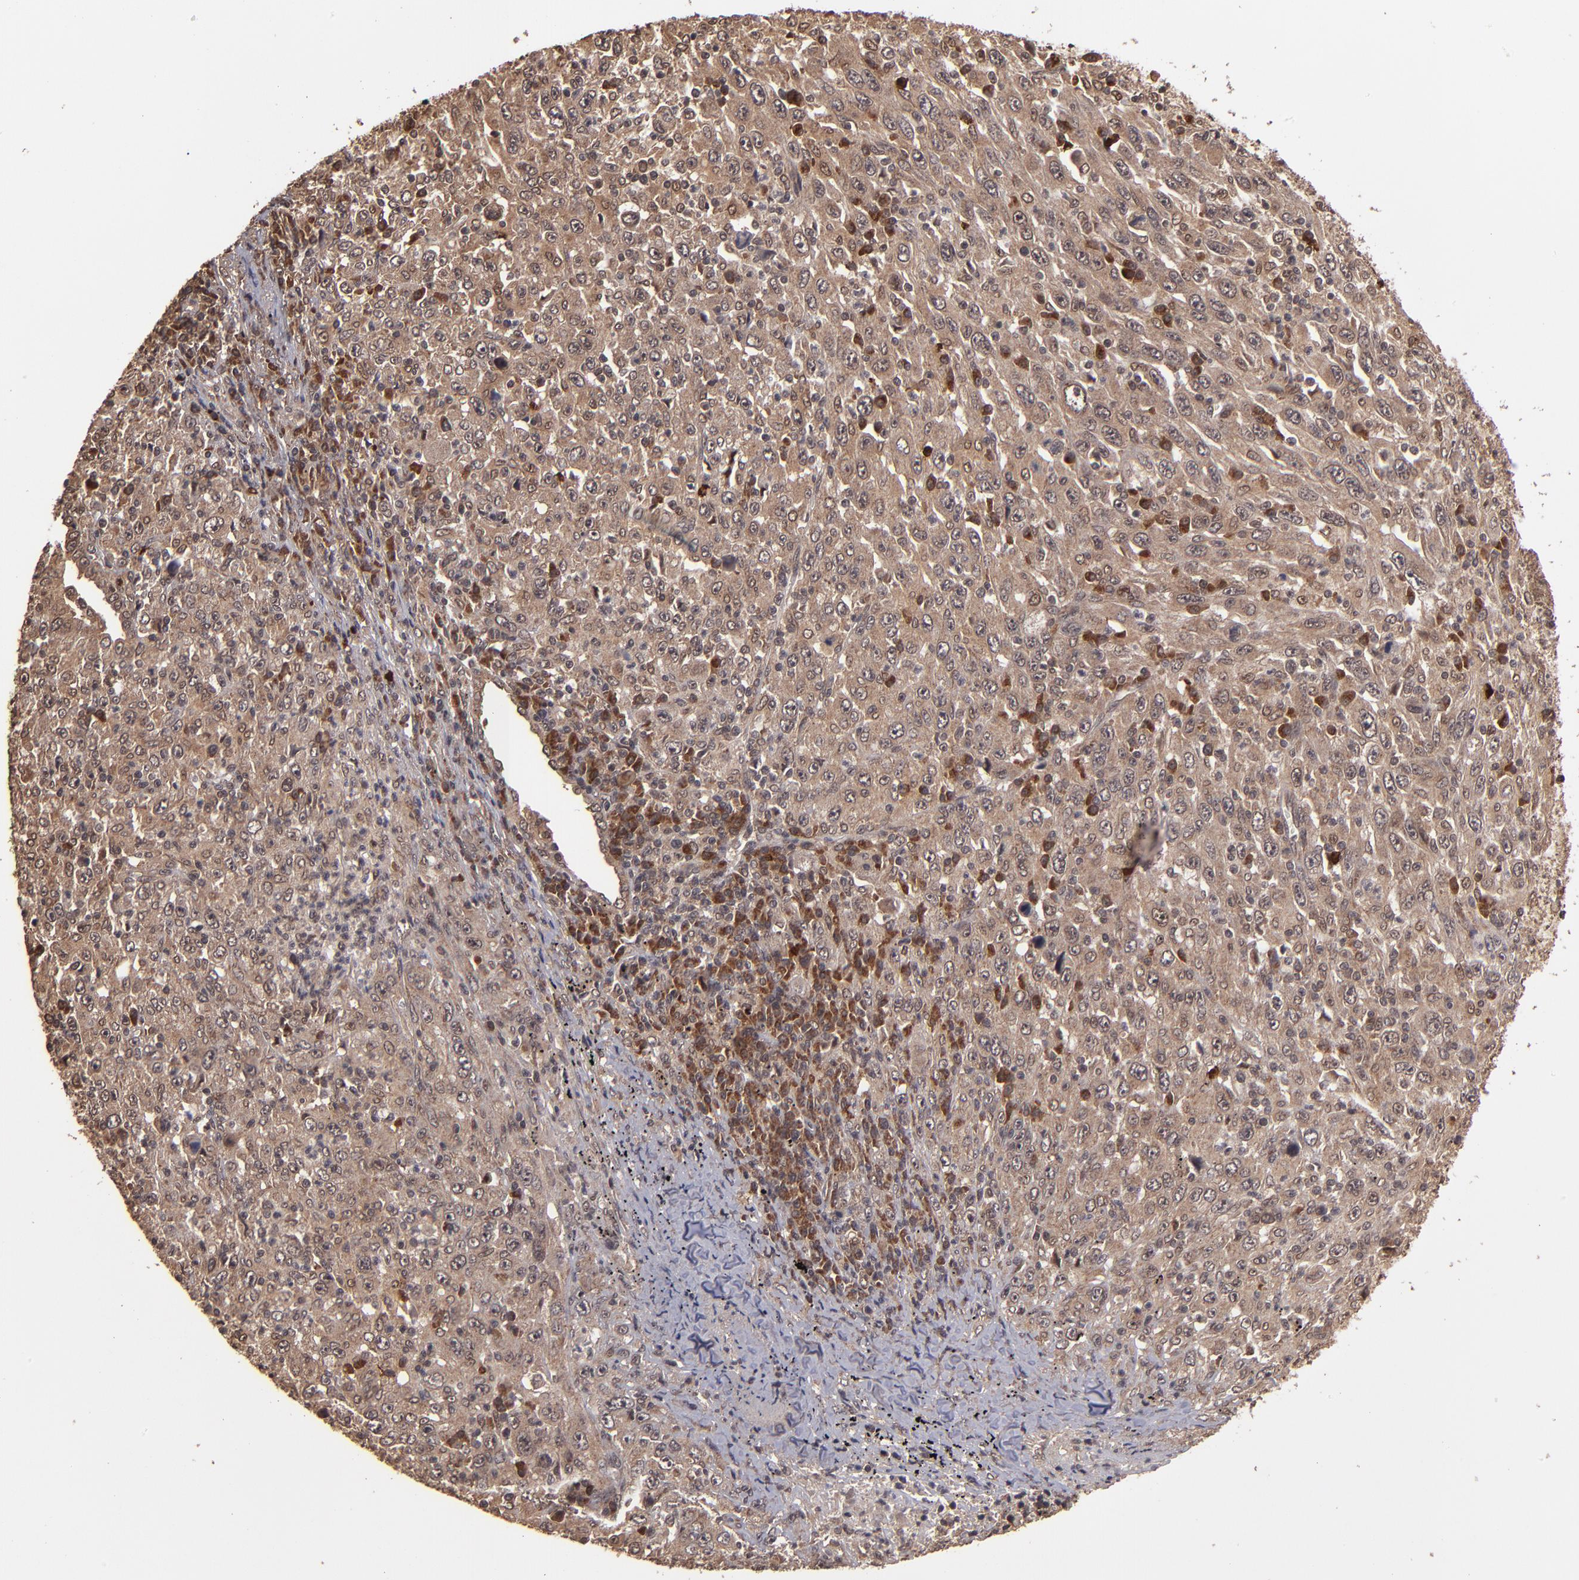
{"staining": {"intensity": "moderate", "quantity": ">75%", "location": "cytoplasmic/membranous"}, "tissue": "melanoma", "cell_type": "Tumor cells", "image_type": "cancer", "snomed": [{"axis": "morphology", "description": "Malignant melanoma, Metastatic site"}, {"axis": "topography", "description": "Skin"}], "caption": "Melanoma stained with immunohistochemistry demonstrates moderate cytoplasmic/membranous positivity in about >75% of tumor cells.", "gene": "NFE2L2", "patient": {"sex": "female", "age": 56}}